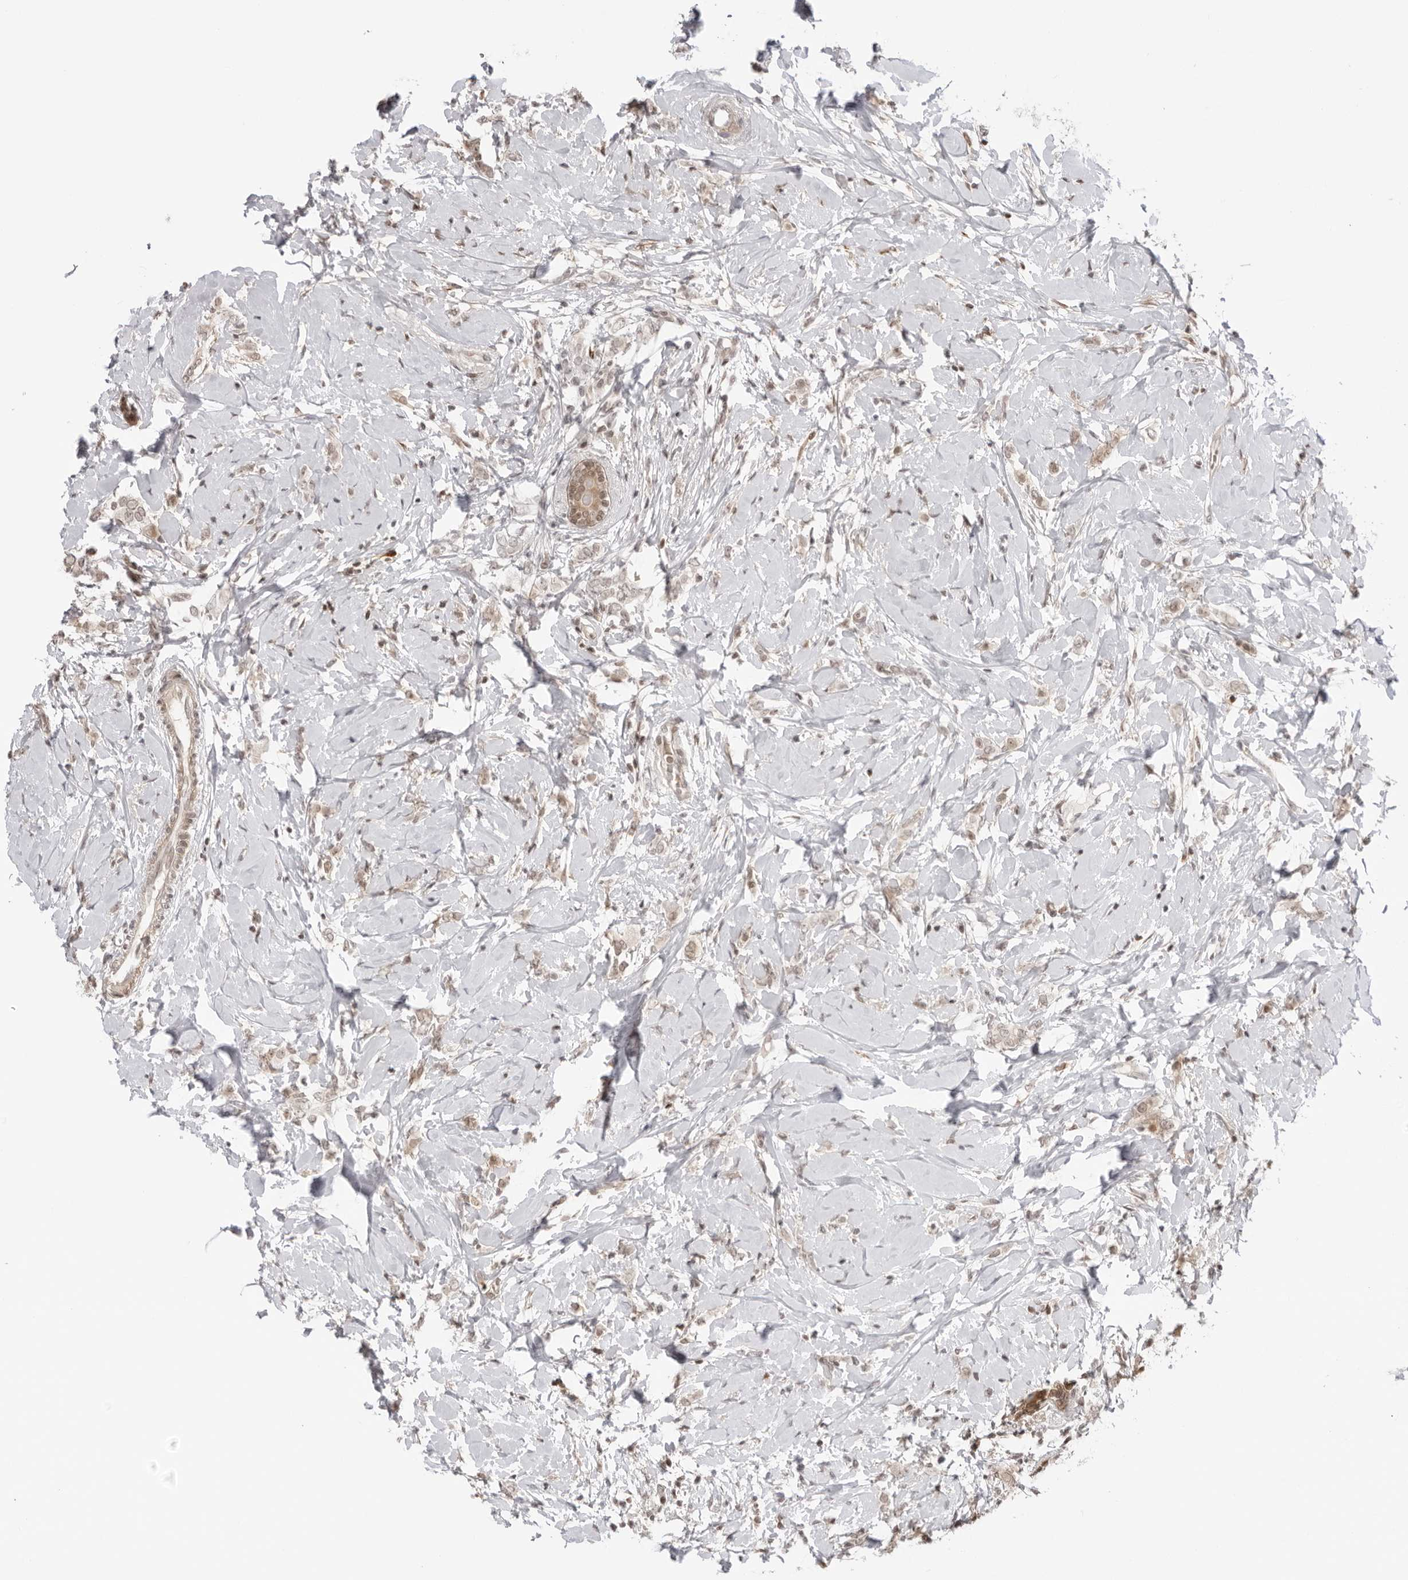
{"staining": {"intensity": "weak", "quantity": "25%-75%", "location": "nuclear"}, "tissue": "breast cancer", "cell_type": "Tumor cells", "image_type": "cancer", "snomed": [{"axis": "morphology", "description": "Normal tissue, NOS"}, {"axis": "morphology", "description": "Lobular carcinoma"}, {"axis": "topography", "description": "Breast"}], "caption": "Breast cancer (lobular carcinoma) stained for a protein displays weak nuclear positivity in tumor cells.", "gene": "RNF146", "patient": {"sex": "female", "age": 47}}